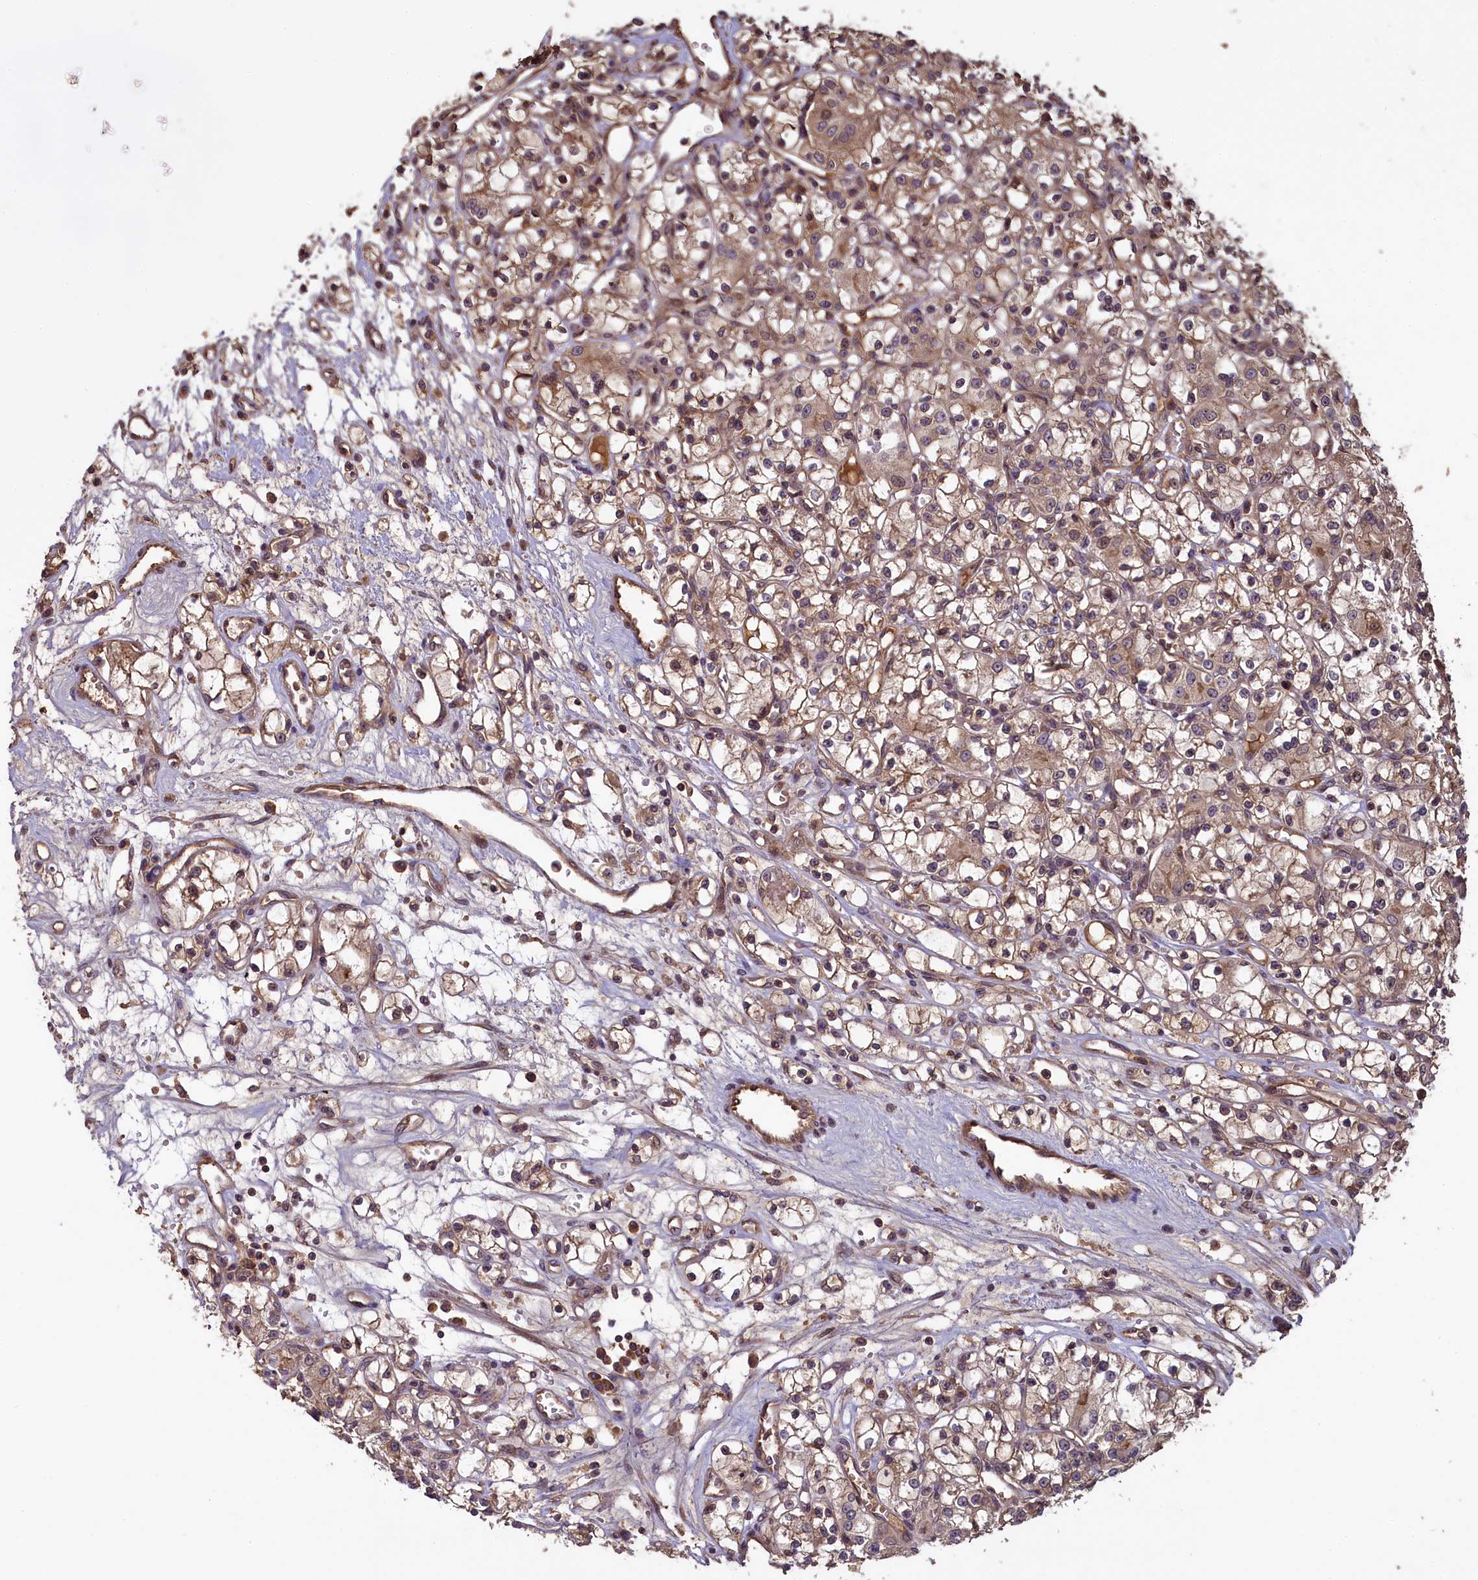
{"staining": {"intensity": "moderate", "quantity": "25%-75%", "location": "cytoplasmic/membranous"}, "tissue": "renal cancer", "cell_type": "Tumor cells", "image_type": "cancer", "snomed": [{"axis": "morphology", "description": "Adenocarcinoma, NOS"}, {"axis": "topography", "description": "Kidney"}], "caption": "Immunohistochemistry (IHC) image of neoplastic tissue: renal cancer stained using immunohistochemistry displays medium levels of moderate protein expression localized specifically in the cytoplasmic/membranous of tumor cells, appearing as a cytoplasmic/membranous brown color.", "gene": "NUDT6", "patient": {"sex": "female", "age": 59}}